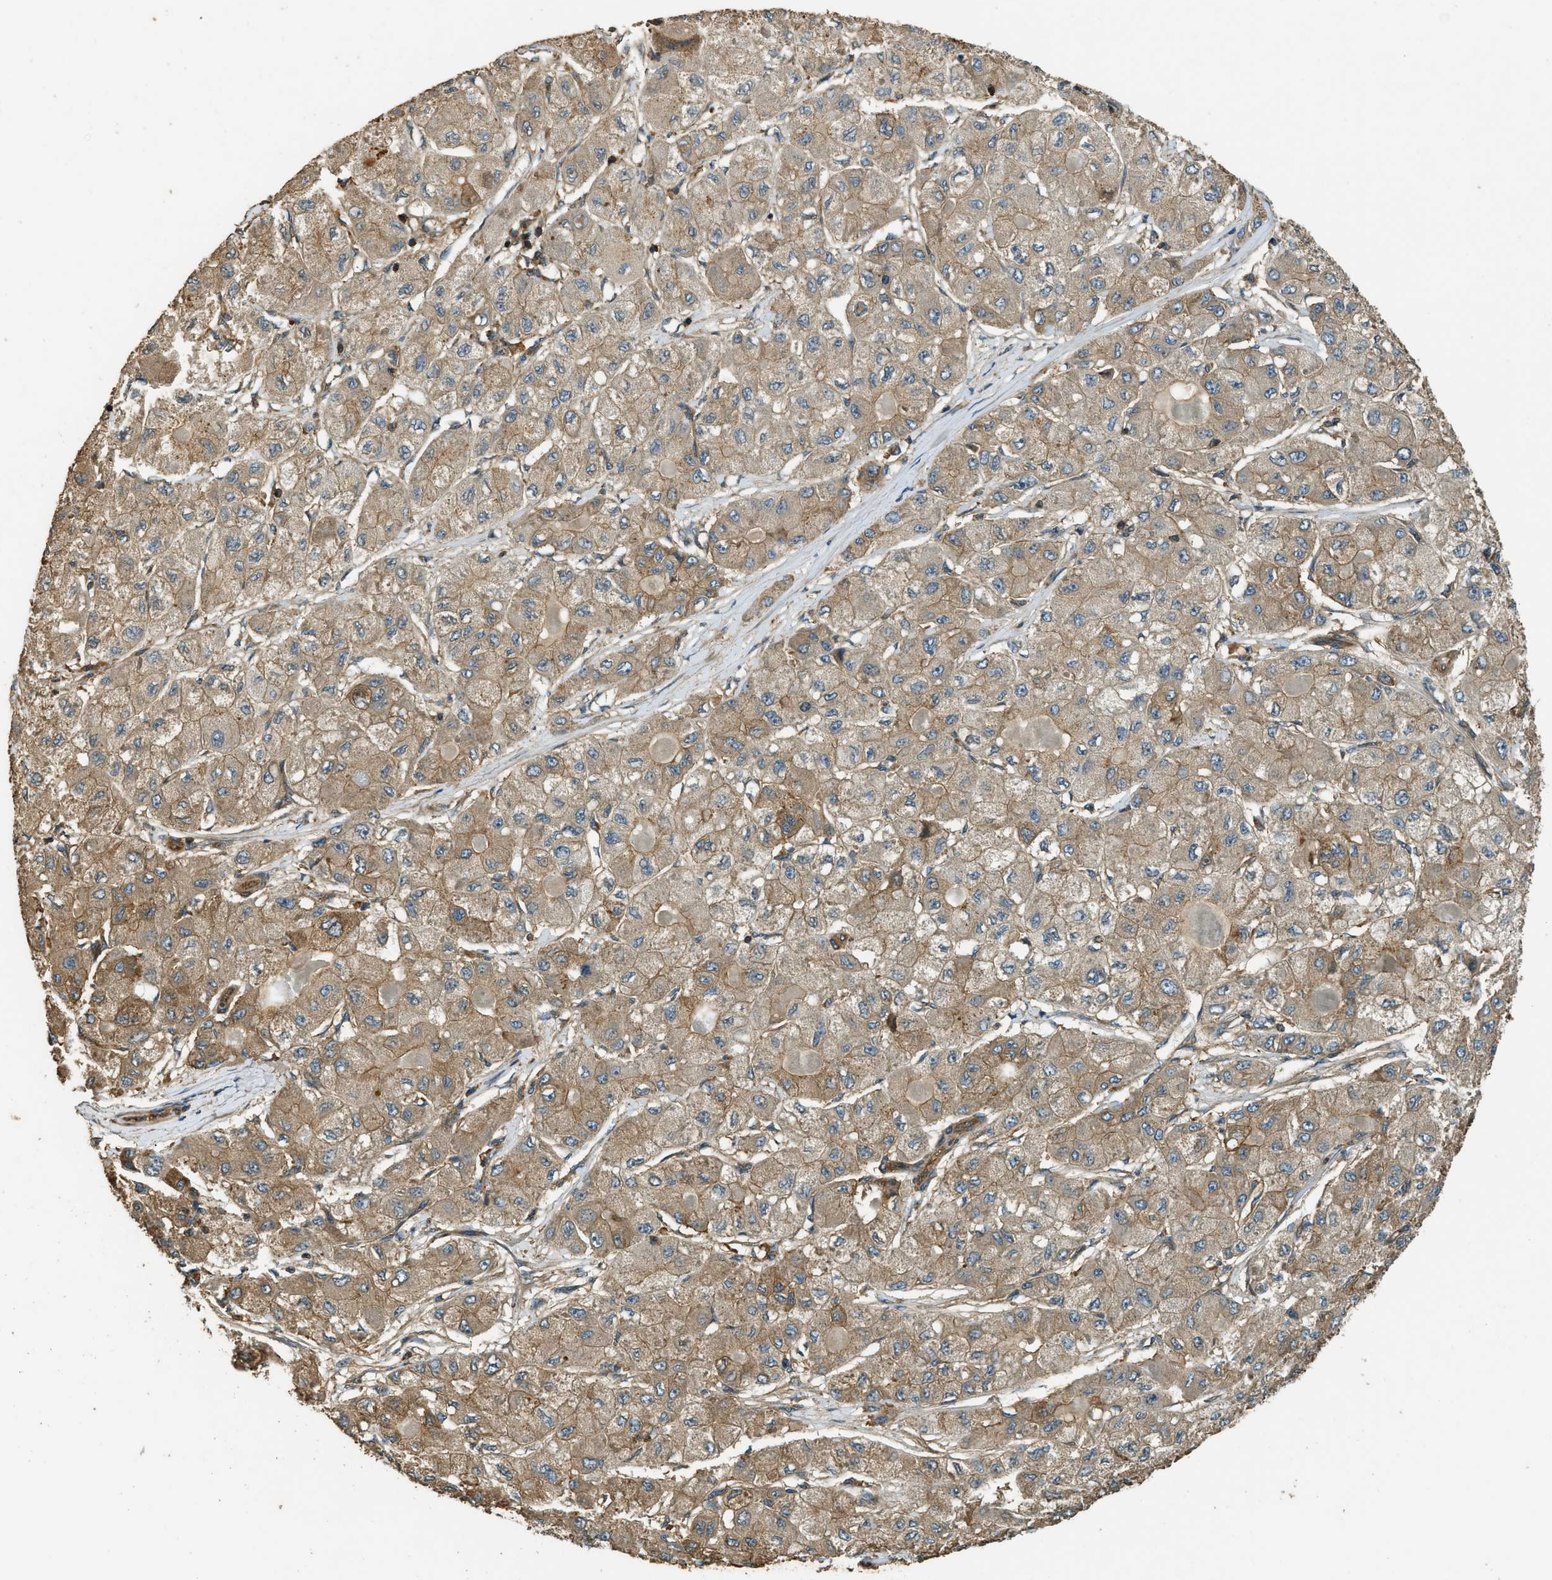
{"staining": {"intensity": "weak", "quantity": ">75%", "location": "cytoplasmic/membranous"}, "tissue": "liver cancer", "cell_type": "Tumor cells", "image_type": "cancer", "snomed": [{"axis": "morphology", "description": "Carcinoma, Hepatocellular, NOS"}, {"axis": "topography", "description": "Liver"}], "caption": "Tumor cells exhibit low levels of weak cytoplasmic/membranous positivity in approximately >75% of cells in human hepatocellular carcinoma (liver).", "gene": "MARS1", "patient": {"sex": "male", "age": 80}}